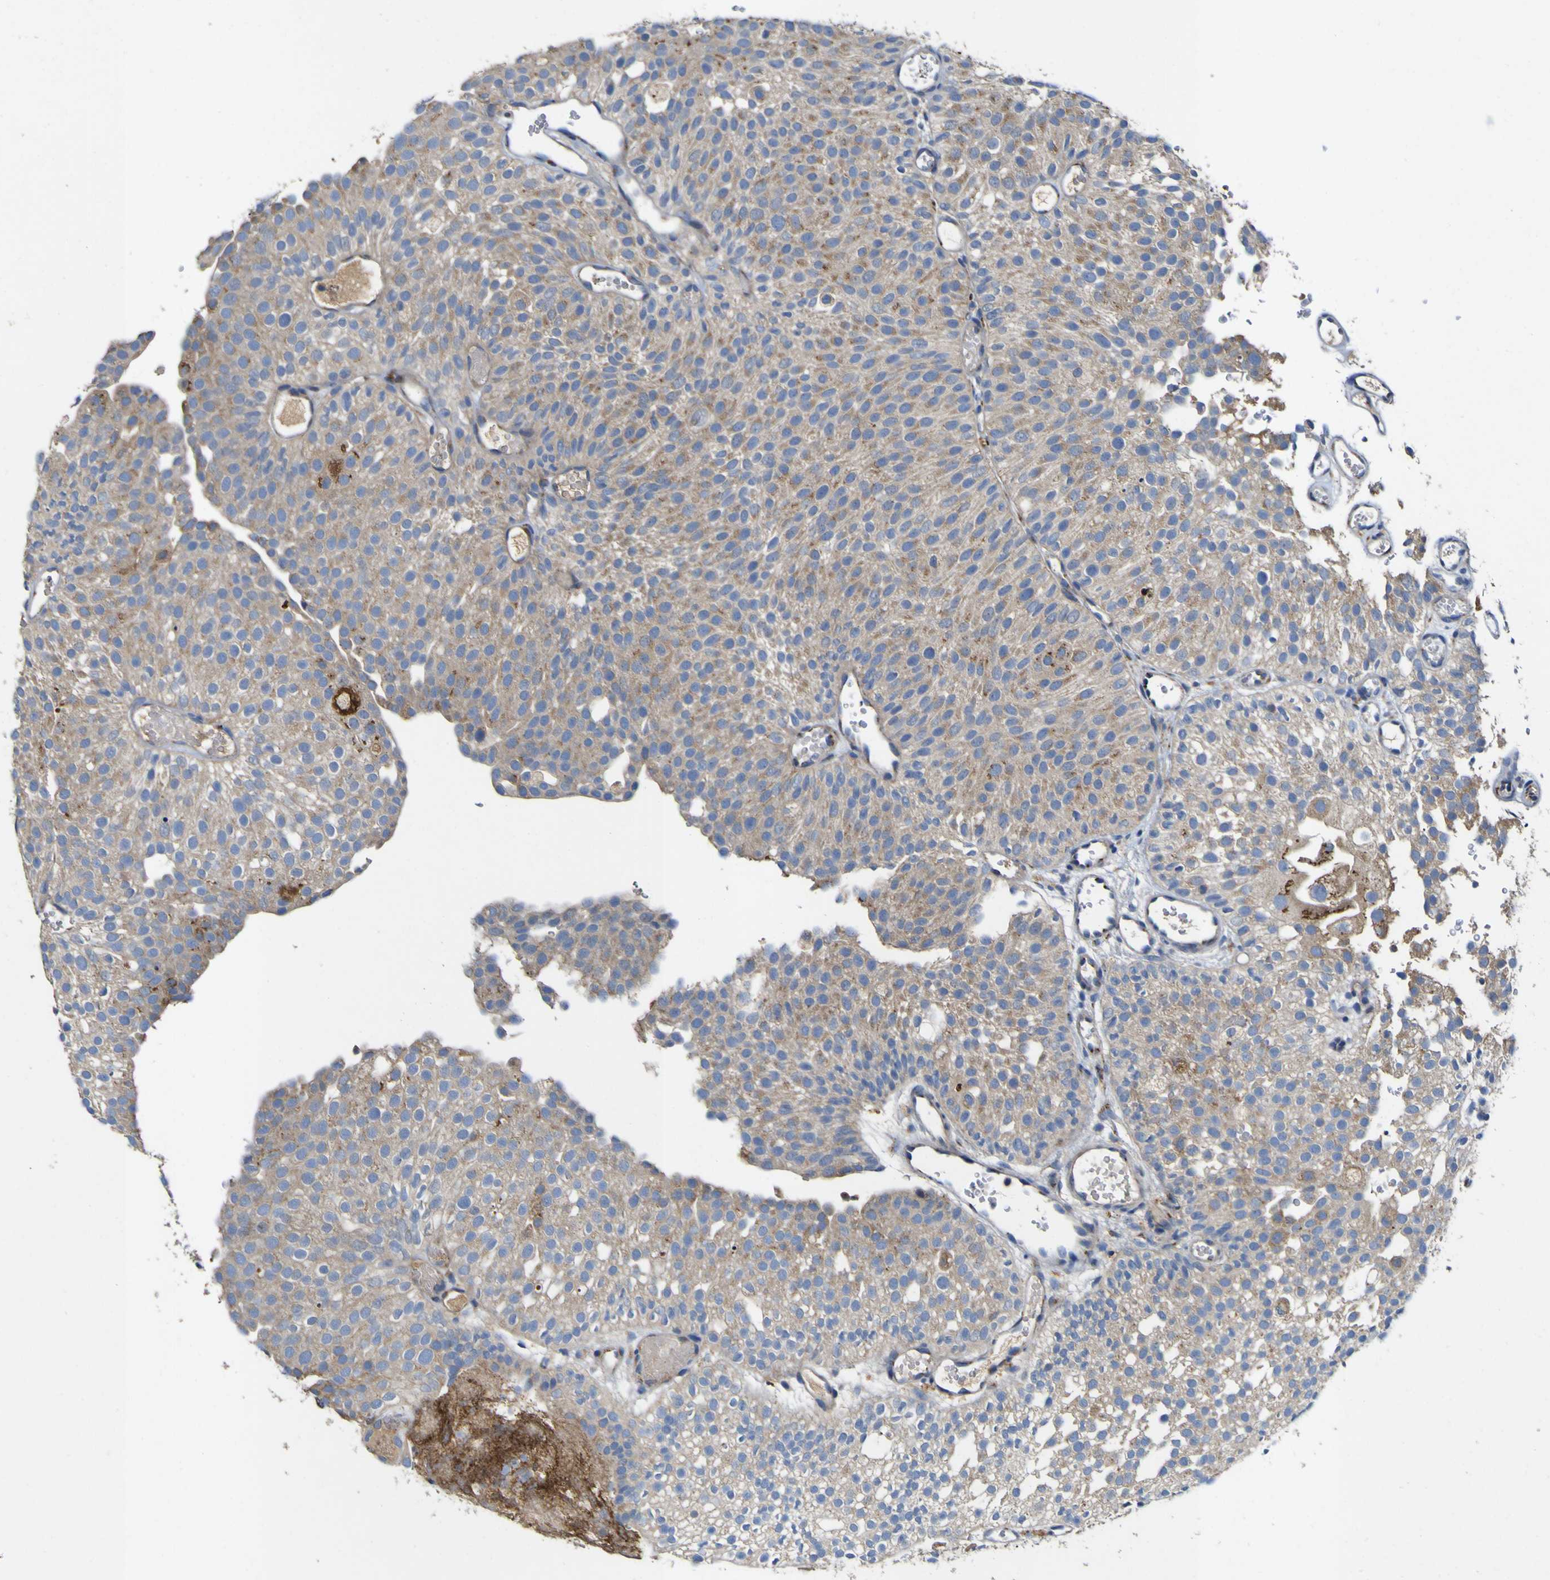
{"staining": {"intensity": "weak", "quantity": ">75%", "location": "cytoplasmic/membranous"}, "tissue": "urothelial cancer", "cell_type": "Tumor cells", "image_type": "cancer", "snomed": [{"axis": "morphology", "description": "Urothelial carcinoma, Low grade"}, {"axis": "topography", "description": "Urinary bladder"}], "caption": "Human urothelial cancer stained with a protein marker shows weak staining in tumor cells.", "gene": "COA1", "patient": {"sex": "male", "age": 78}}